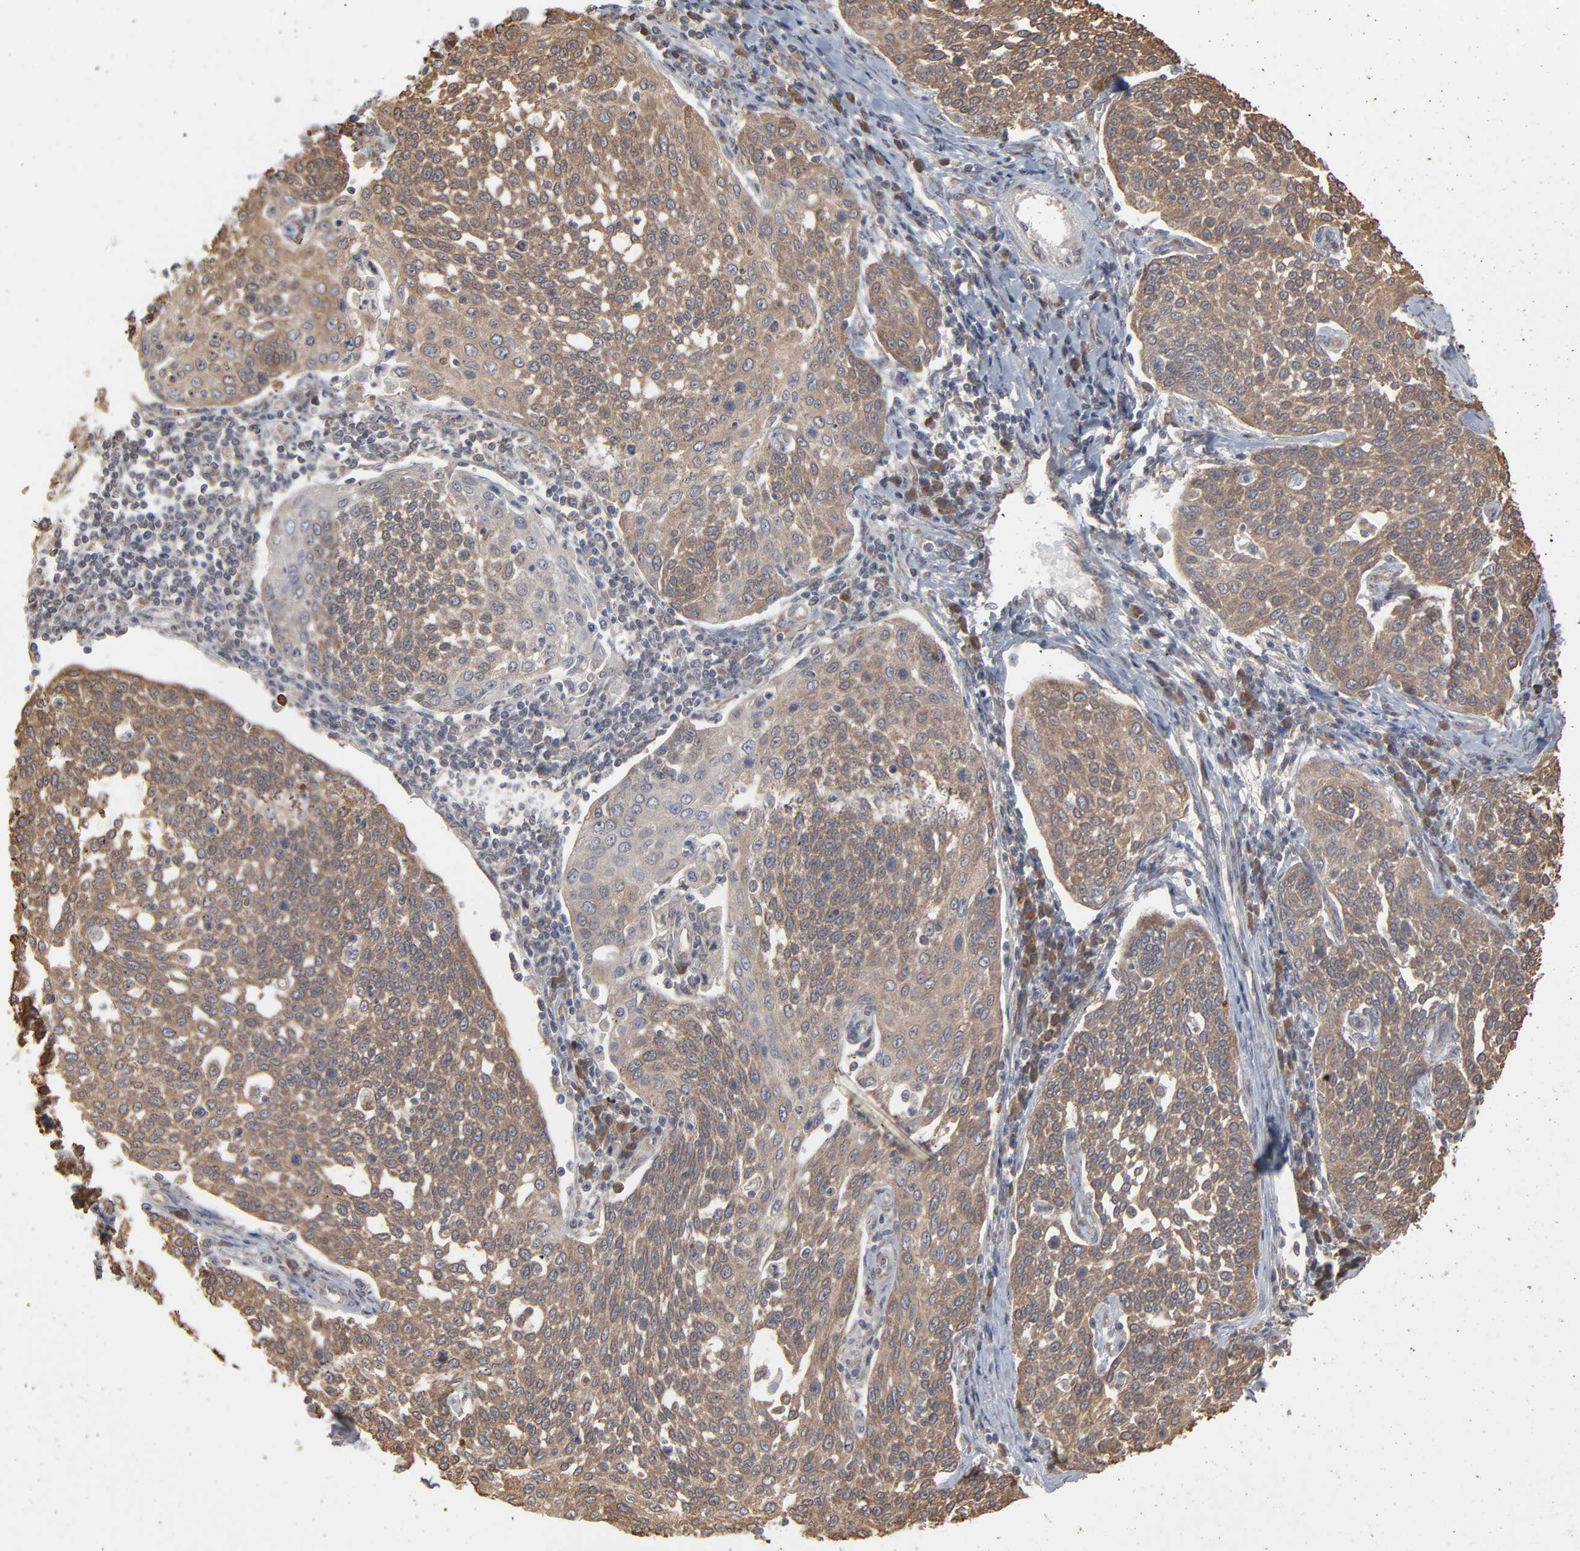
{"staining": {"intensity": "moderate", "quantity": ">75%", "location": "cytoplasmic/membranous"}, "tissue": "cervical cancer", "cell_type": "Tumor cells", "image_type": "cancer", "snomed": [{"axis": "morphology", "description": "Squamous cell carcinoma, NOS"}, {"axis": "topography", "description": "Cervix"}], "caption": "DAB (3,3'-diaminobenzidine) immunohistochemical staining of human cervical cancer (squamous cell carcinoma) shows moderate cytoplasmic/membranous protein positivity in about >75% of tumor cells. The staining was performed using DAB, with brown indicating positive protein expression. Nuclei are stained blue with hematoxylin.", "gene": "SCFD1", "patient": {"sex": "female", "age": 34}}